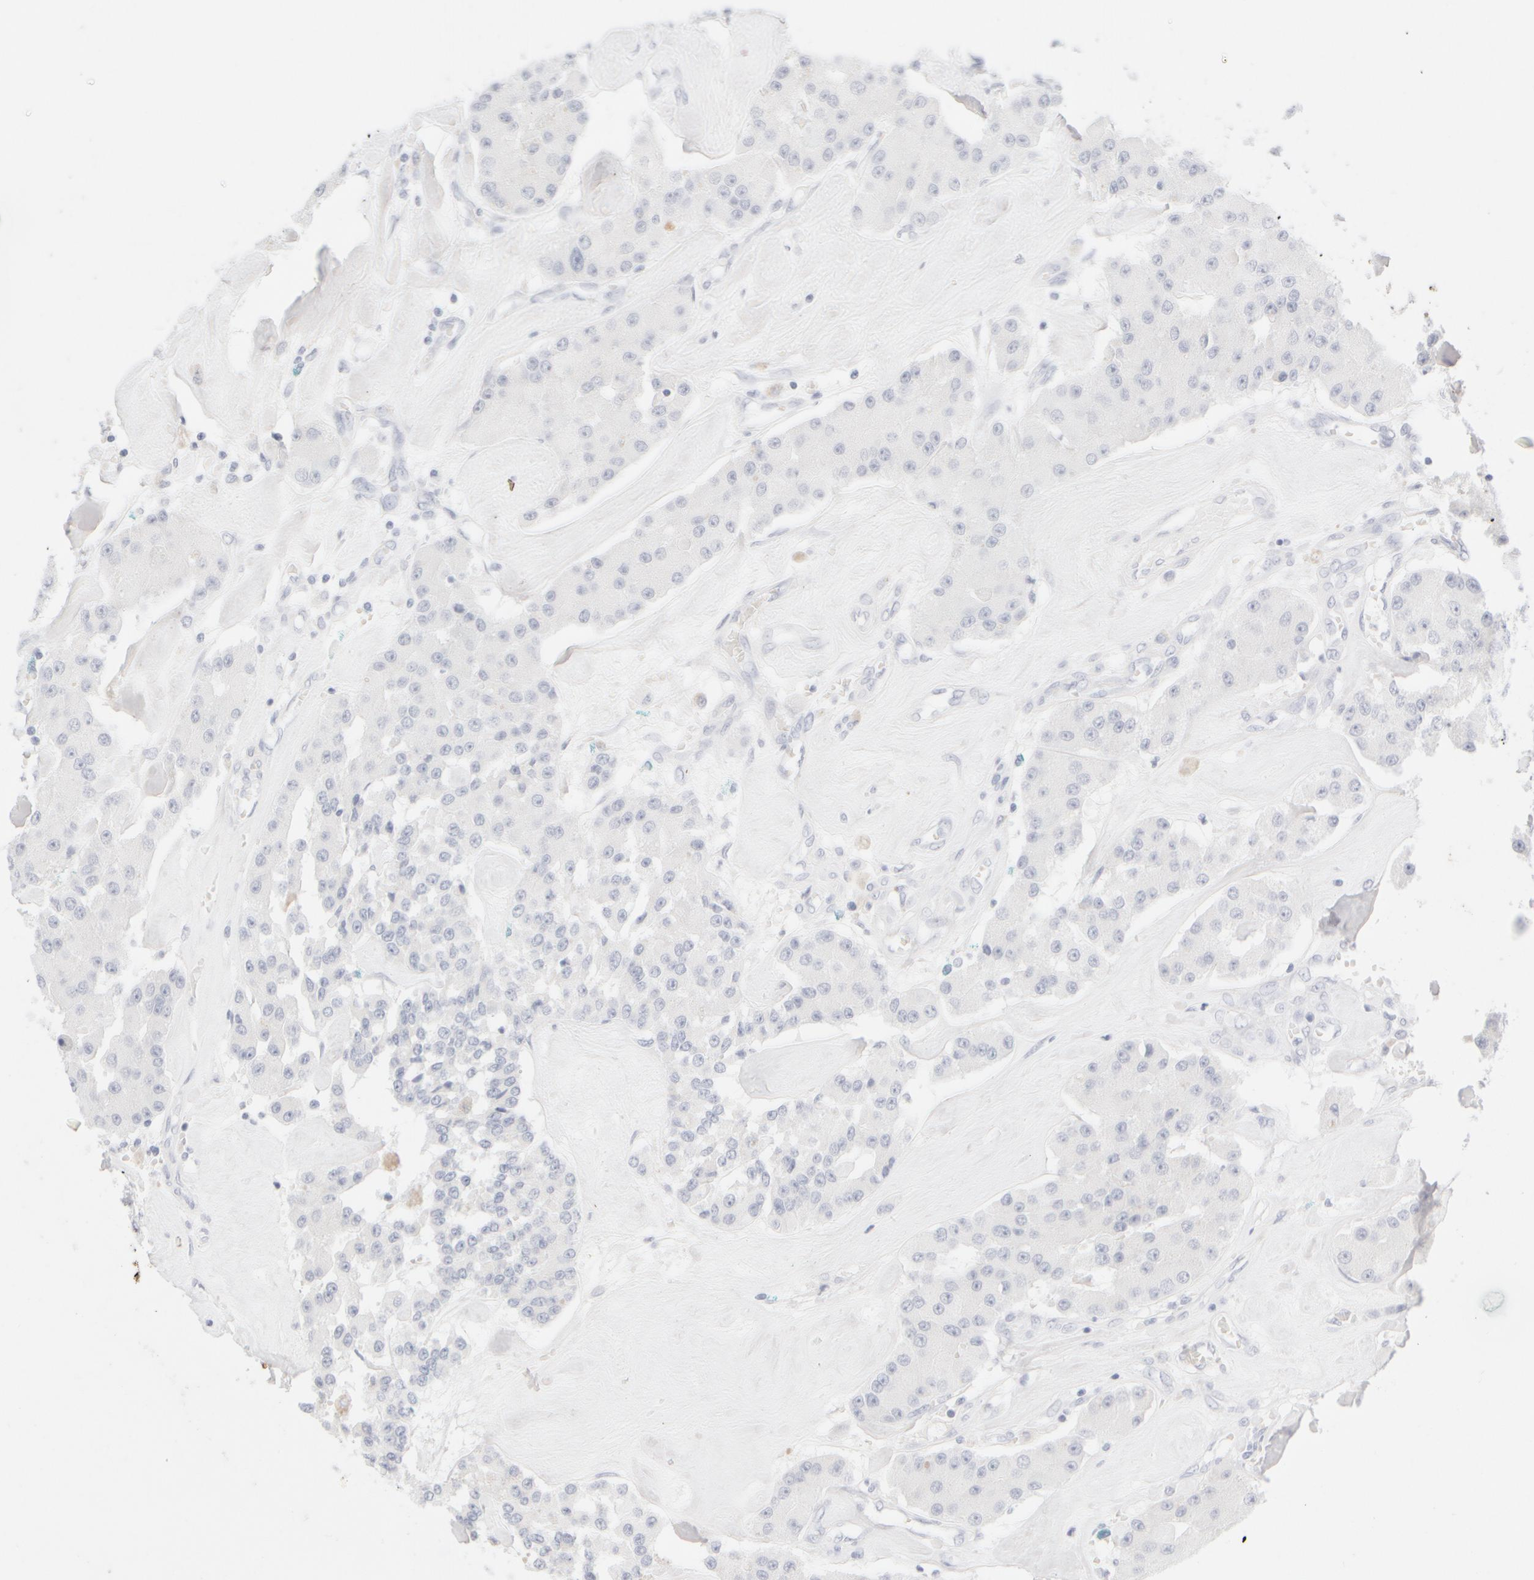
{"staining": {"intensity": "negative", "quantity": "none", "location": "none"}, "tissue": "carcinoid", "cell_type": "Tumor cells", "image_type": "cancer", "snomed": [{"axis": "morphology", "description": "Carcinoid, malignant, NOS"}, {"axis": "topography", "description": "Pancreas"}], "caption": "Immunohistochemistry (IHC) photomicrograph of human carcinoid (malignant) stained for a protein (brown), which demonstrates no positivity in tumor cells.", "gene": "KRT15", "patient": {"sex": "male", "age": 41}}